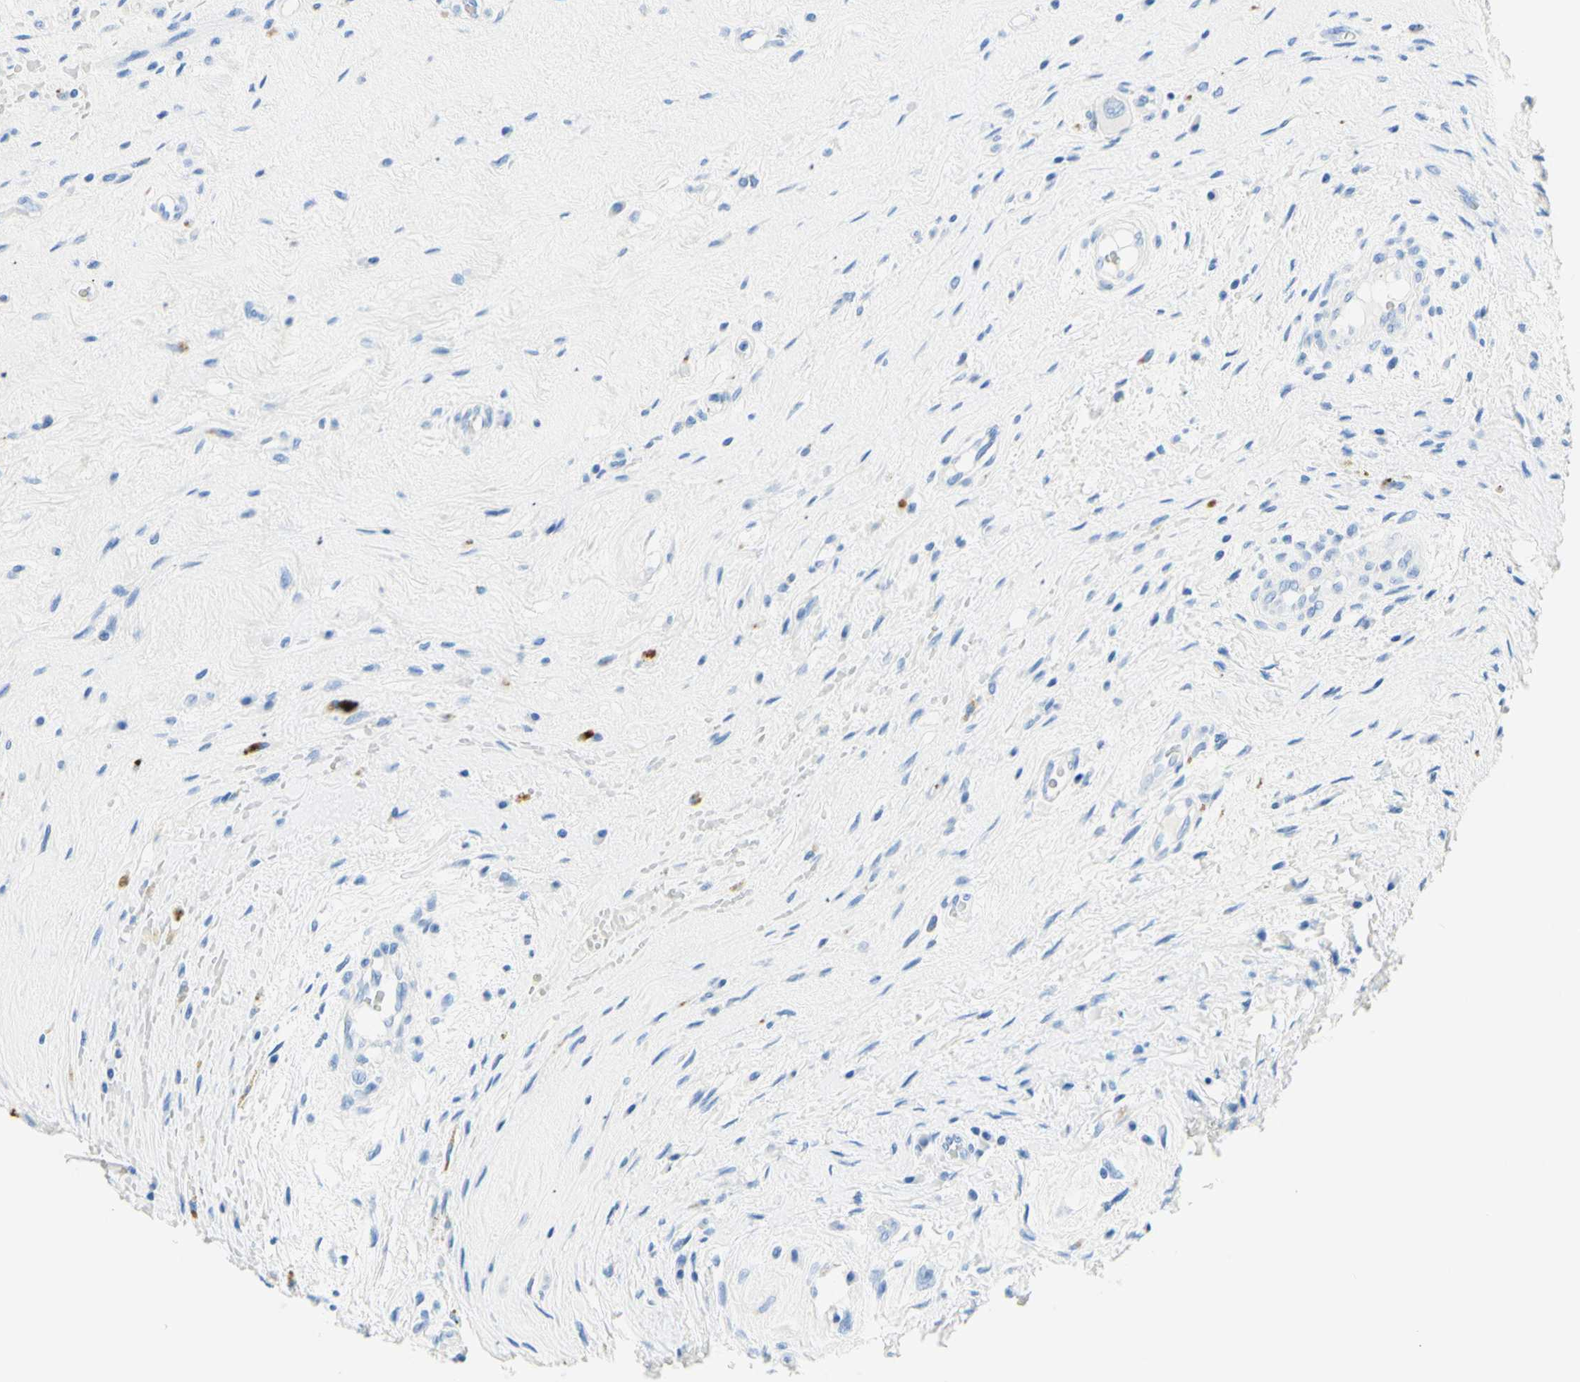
{"staining": {"intensity": "negative", "quantity": "none", "location": "none"}, "tissue": "testis cancer", "cell_type": "Tumor cells", "image_type": "cancer", "snomed": [{"axis": "morphology", "description": "Carcinoma, Embryonal, NOS"}, {"axis": "topography", "description": "Testis"}], "caption": "Protein analysis of embryonal carcinoma (testis) displays no significant staining in tumor cells.", "gene": "MYH2", "patient": {"sex": "male", "age": 26}}